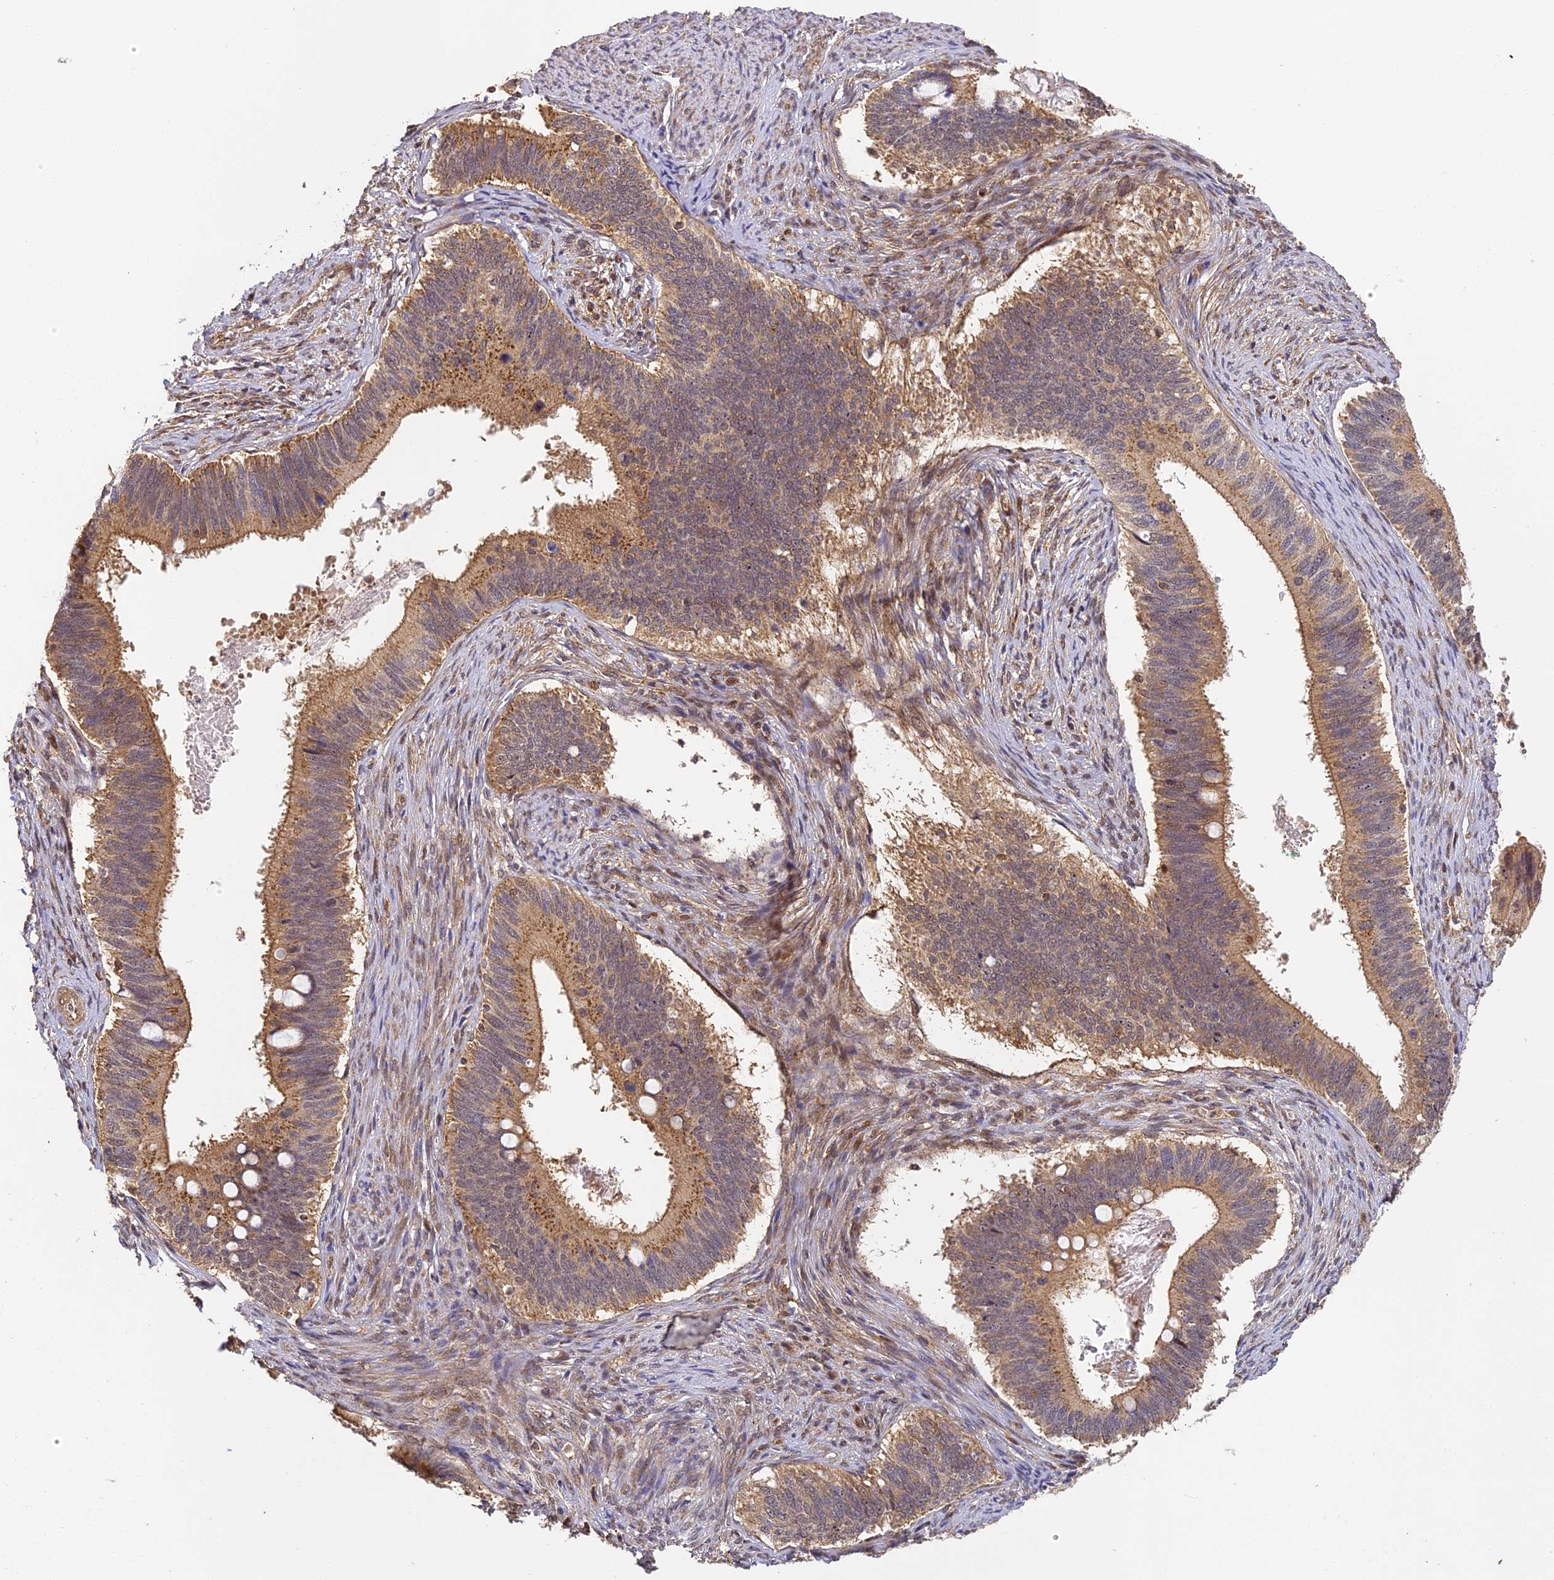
{"staining": {"intensity": "moderate", "quantity": ">75%", "location": "cytoplasmic/membranous"}, "tissue": "cervical cancer", "cell_type": "Tumor cells", "image_type": "cancer", "snomed": [{"axis": "morphology", "description": "Adenocarcinoma, NOS"}, {"axis": "topography", "description": "Cervix"}], "caption": "Tumor cells reveal moderate cytoplasmic/membranous positivity in about >75% of cells in cervical cancer (adenocarcinoma). Ihc stains the protein of interest in brown and the nuclei are stained blue.", "gene": "ZNF443", "patient": {"sex": "female", "age": 42}}